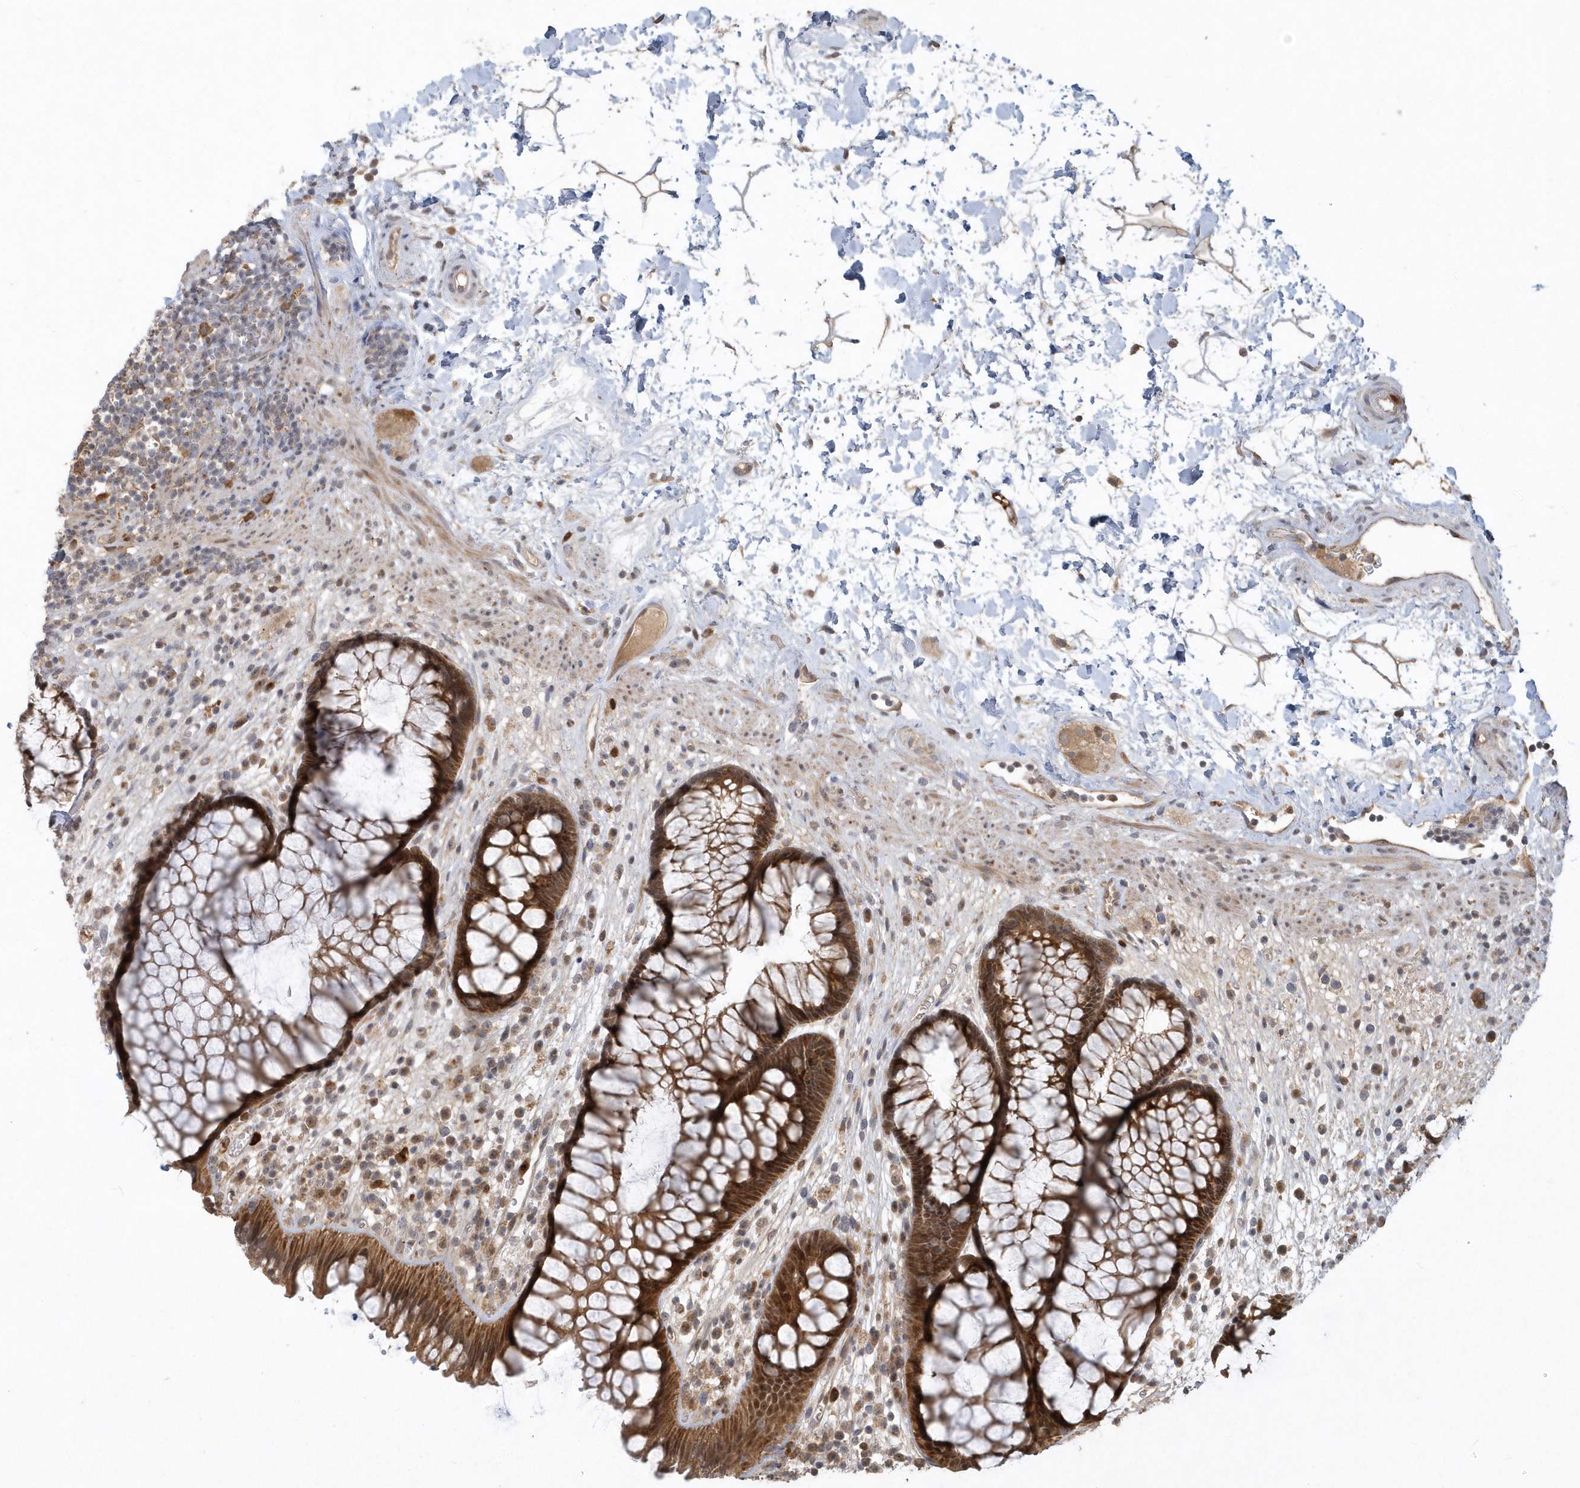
{"staining": {"intensity": "strong", "quantity": ">75%", "location": "cytoplasmic/membranous,nuclear"}, "tissue": "rectum", "cell_type": "Glandular cells", "image_type": "normal", "snomed": [{"axis": "morphology", "description": "Normal tissue, NOS"}, {"axis": "topography", "description": "Rectum"}], "caption": "The image displays staining of benign rectum, revealing strong cytoplasmic/membranous,nuclear protein expression (brown color) within glandular cells.", "gene": "TRAIP", "patient": {"sex": "male", "age": 51}}